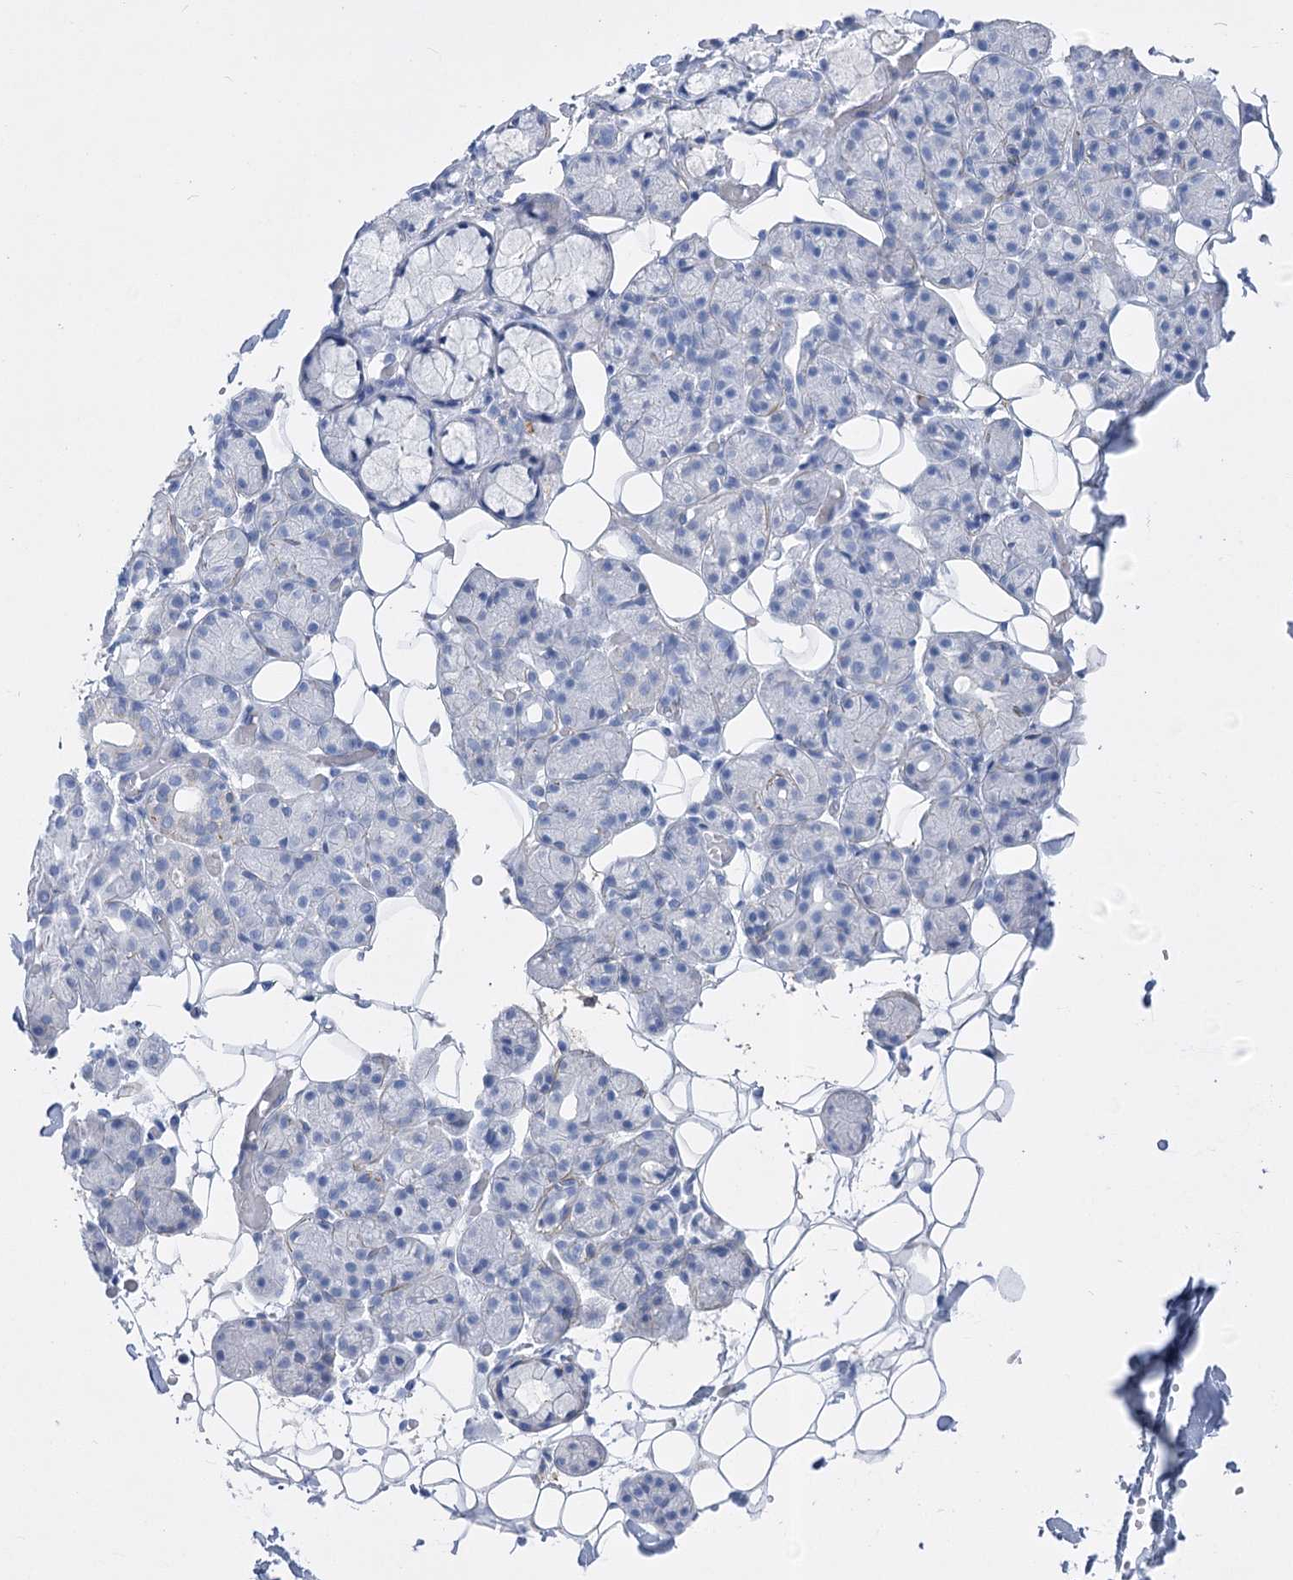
{"staining": {"intensity": "negative", "quantity": "none", "location": "none"}, "tissue": "salivary gland", "cell_type": "Glandular cells", "image_type": "normal", "snomed": [{"axis": "morphology", "description": "Normal tissue, NOS"}, {"axis": "topography", "description": "Salivary gland"}], "caption": "Immunohistochemical staining of benign salivary gland reveals no significant positivity in glandular cells. (DAB immunohistochemistry visualized using brightfield microscopy, high magnification).", "gene": "PCDHA1", "patient": {"sex": "male", "age": 63}}